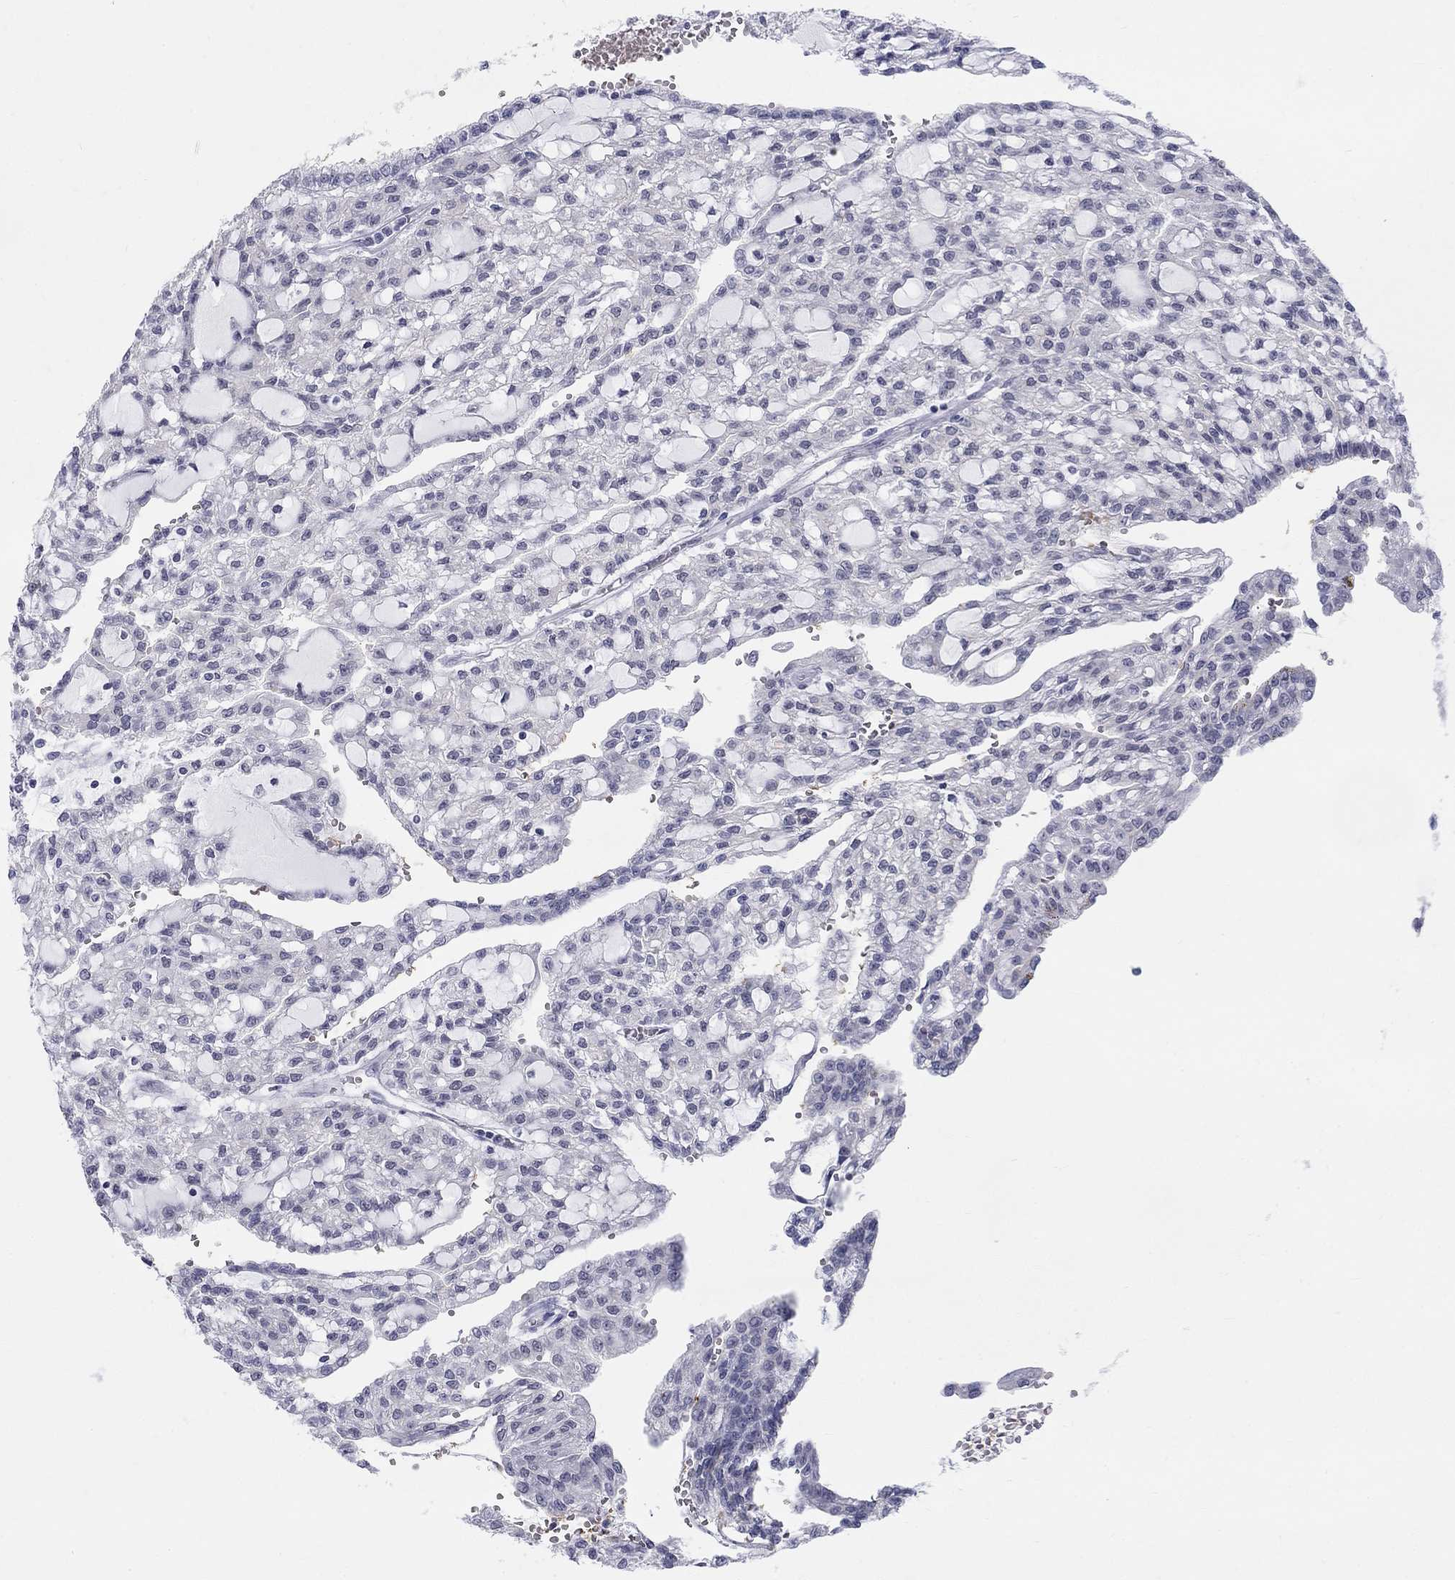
{"staining": {"intensity": "negative", "quantity": "none", "location": "none"}, "tissue": "renal cancer", "cell_type": "Tumor cells", "image_type": "cancer", "snomed": [{"axis": "morphology", "description": "Adenocarcinoma, NOS"}, {"axis": "topography", "description": "Kidney"}], "caption": "Renal adenocarcinoma was stained to show a protein in brown. There is no significant positivity in tumor cells.", "gene": "DMTN", "patient": {"sex": "male", "age": 63}}